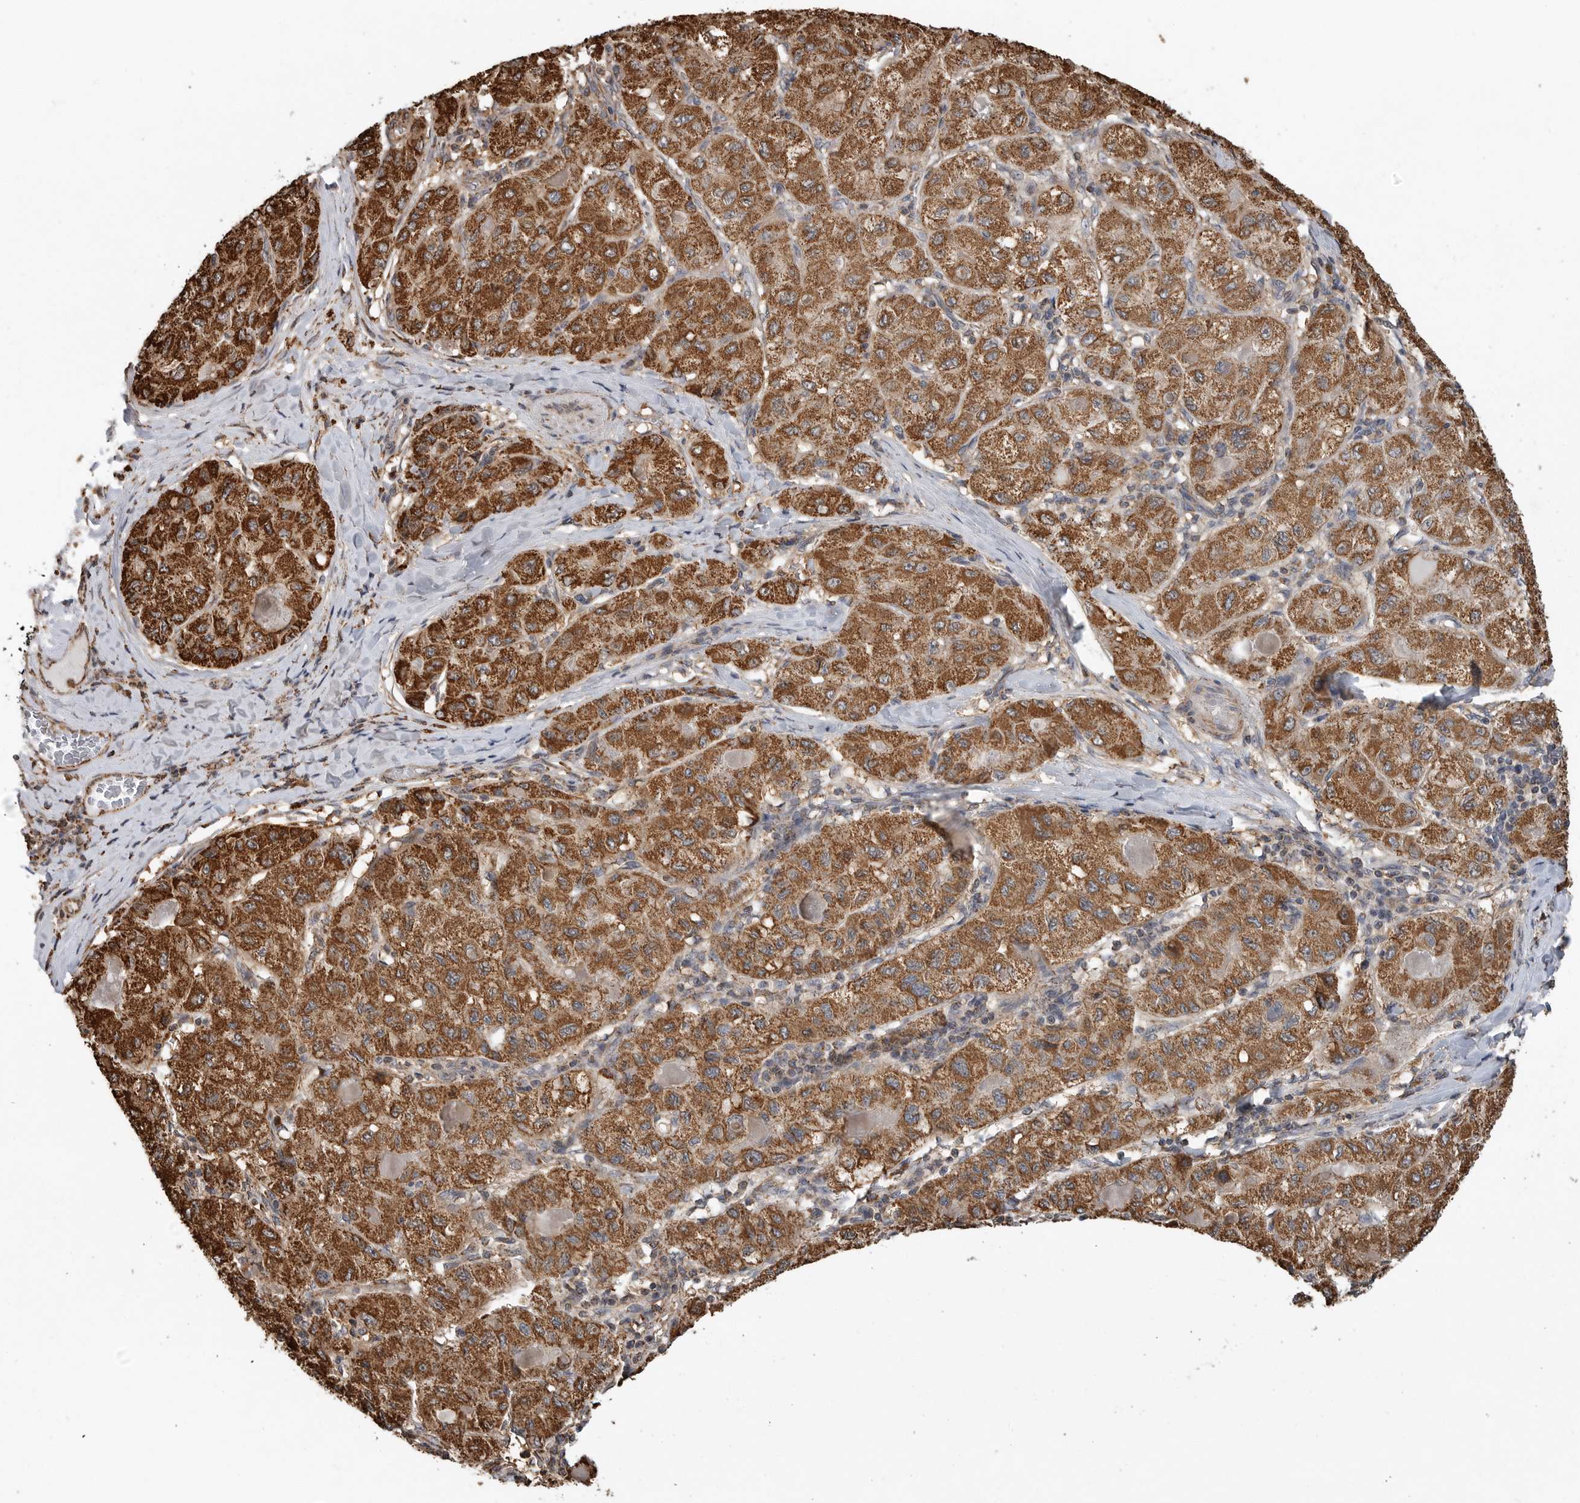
{"staining": {"intensity": "strong", "quantity": ">75%", "location": "cytoplasmic/membranous"}, "tissue": "liver cancer", "cell_type": "Tumor cells", "image_type": "cancer", "snomed": [{"axis": "morphology", "description": "Carcinoma, Hepatocellular, NOS"}, {"axis": "topography", "description": "Liver"}], "caption": "Tumor cells exhibit high levels of strong cytoplasmic/membranous staining in about >75% of cells in liver cancer (hepatocellular carcinoma). The protein is shown in brown color, while the nuclei are stained blue.", "gene": "GCNT2", "patient": {"sex": "male", "age": 80}}